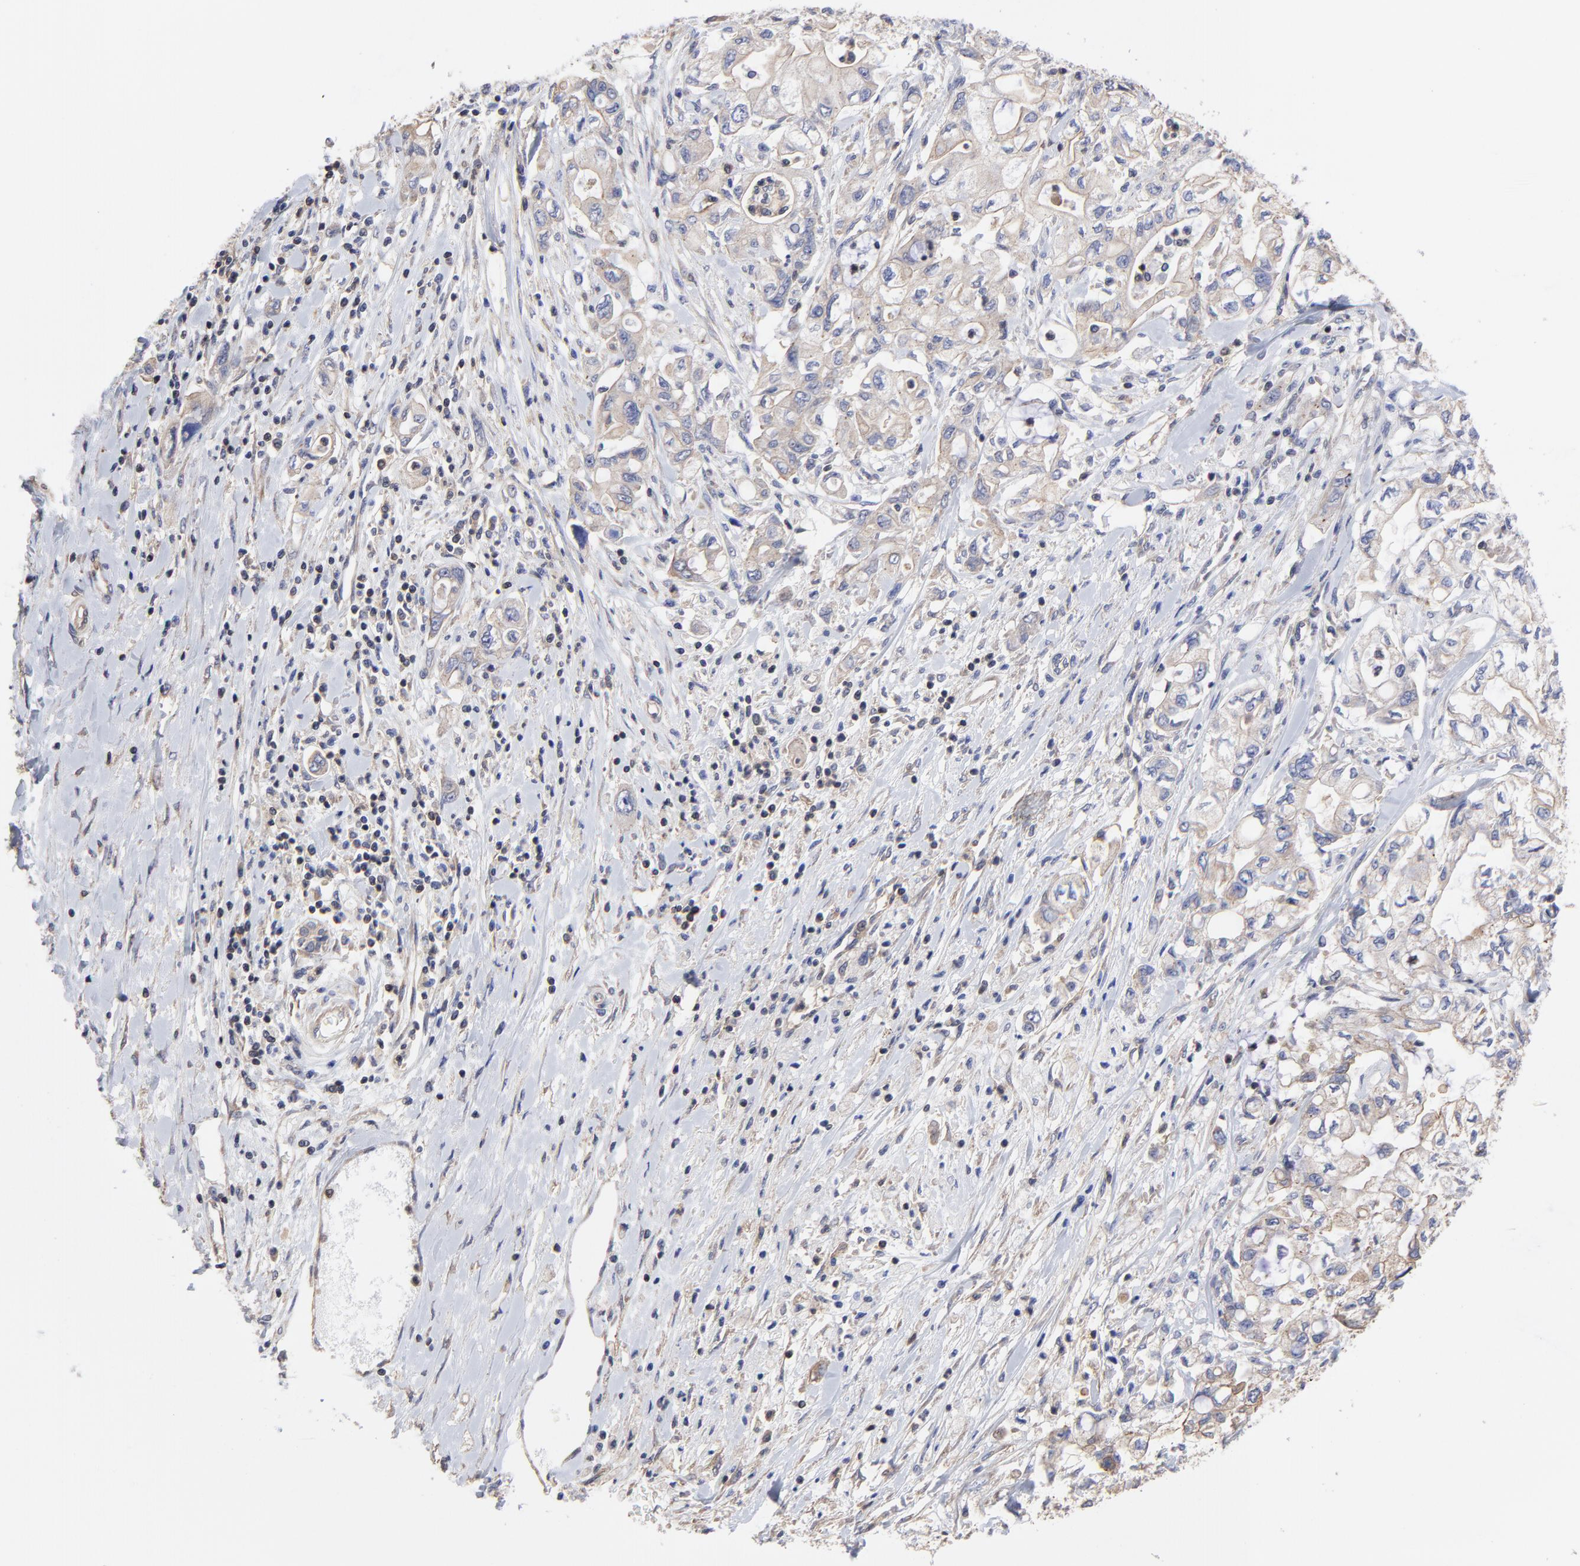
{"staining": {"intensity": "weak", "quantity": ">75%", "location": "cytoplasmic/membranous"}, "tissue": "pancreatic cancer", "cell_type": "Tumor cells", "image_type": "cancer", "snomed": [{"axis": "morphology", "description": "Adenocarcinoma, NOS"}, {"axis": "topography", "description": "Pancreas"}], "caption": "Tumor cells demonstrate weak cytoplasmic/membranous expression in approximately >75% of cells in pancreatic adenocarcinoma. (DAB = brown stain, brightfield microscopy at high magnification).", "gene": "PCMT1", "patient": {"sex": "male", "age": 79}}